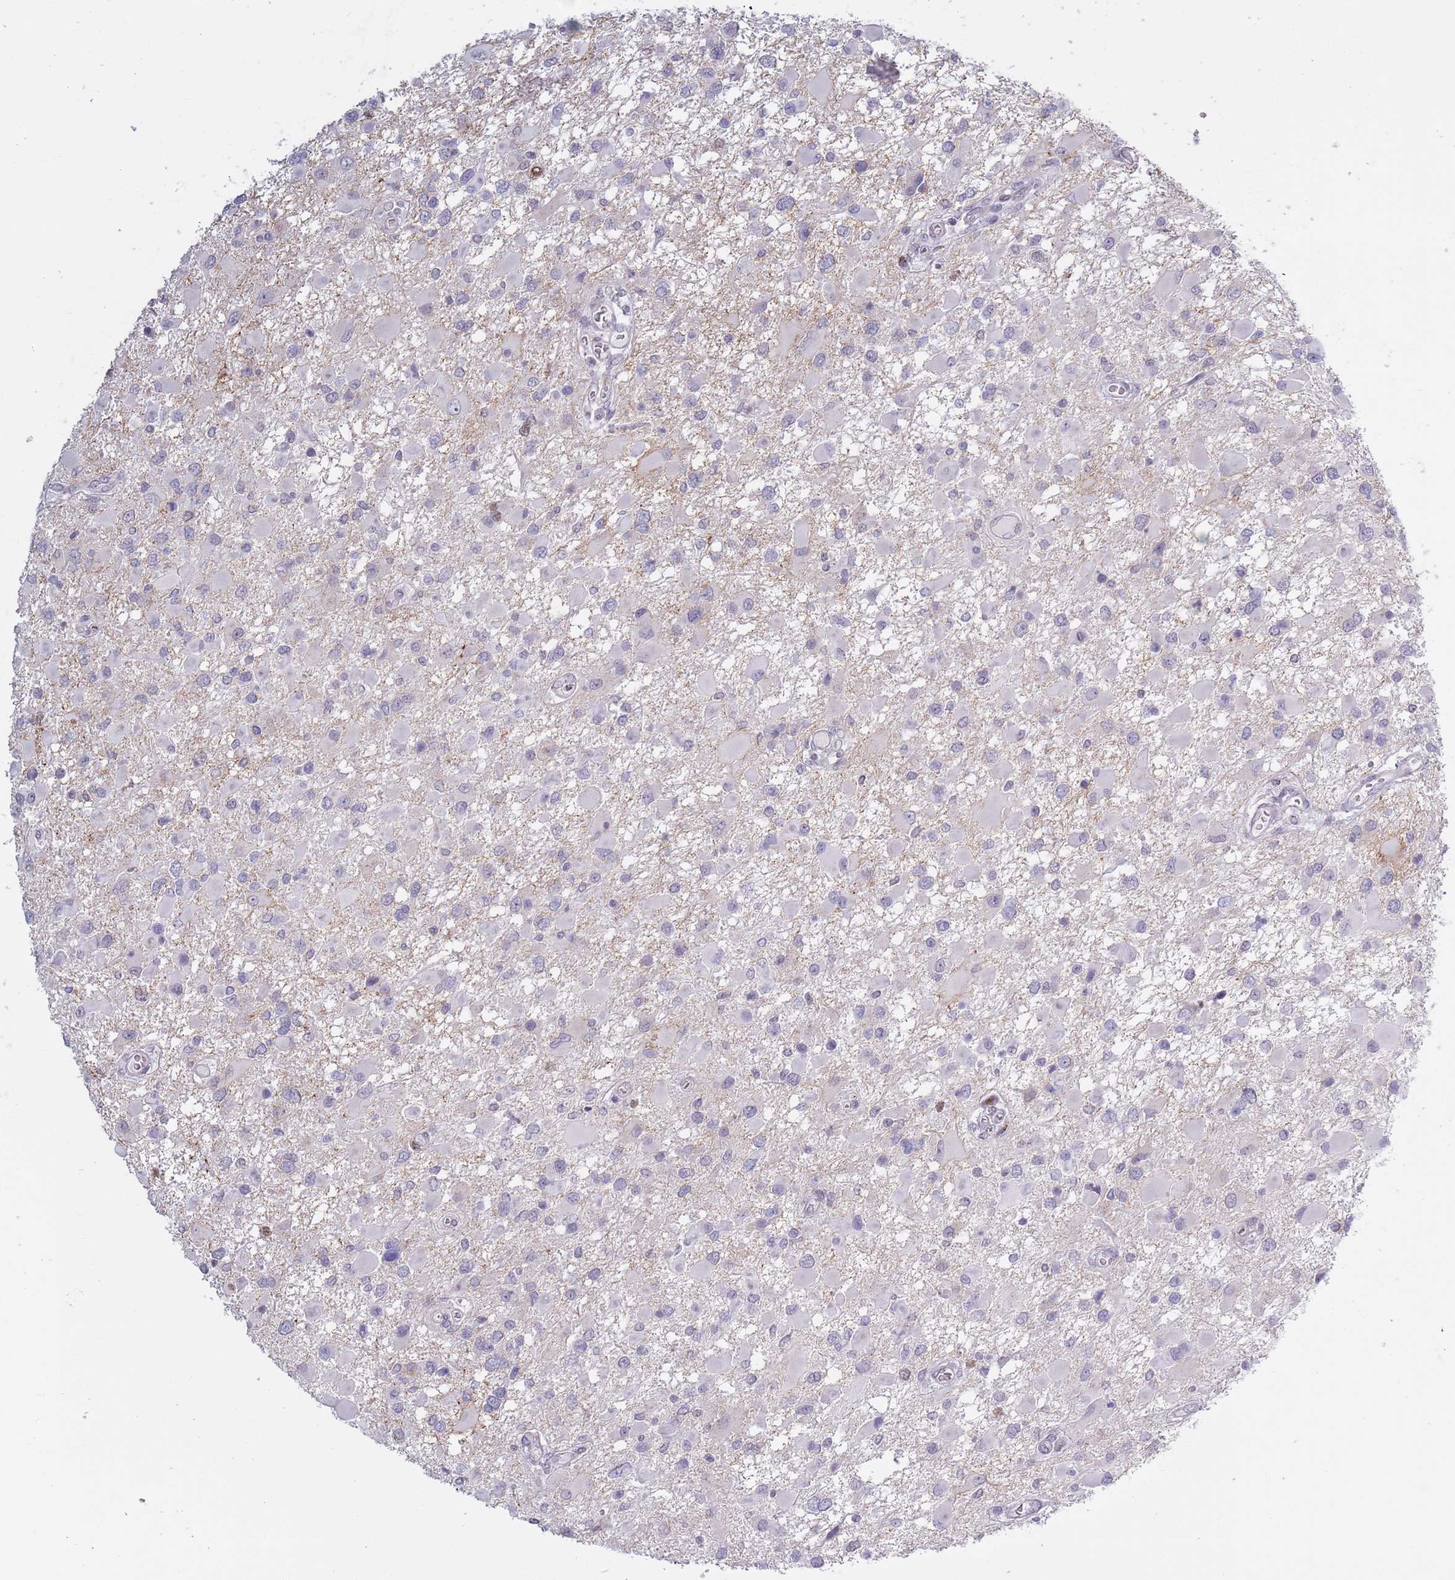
{"staining": {"intensity": "negative", "quantity": "none", "location": "none"}, "tissue": "glioma", "cell_type": "Tumor cells", "image_type": "cancer", "snomed": [{"axis": "morphology", "description": "Glioma, malignant, High grade"}, {"axis": "topography", "description": "Brain"}], "caption": "Glioma was stained to show a protein in brown. There is no significant staining in tumor cells. (Brightfield microscopy of DAB (3,3'-diaminobenzidine) IHC at high magnification).", "gene": "ZKSCAN2", "patient": {"sex": "male", "age": 53}}